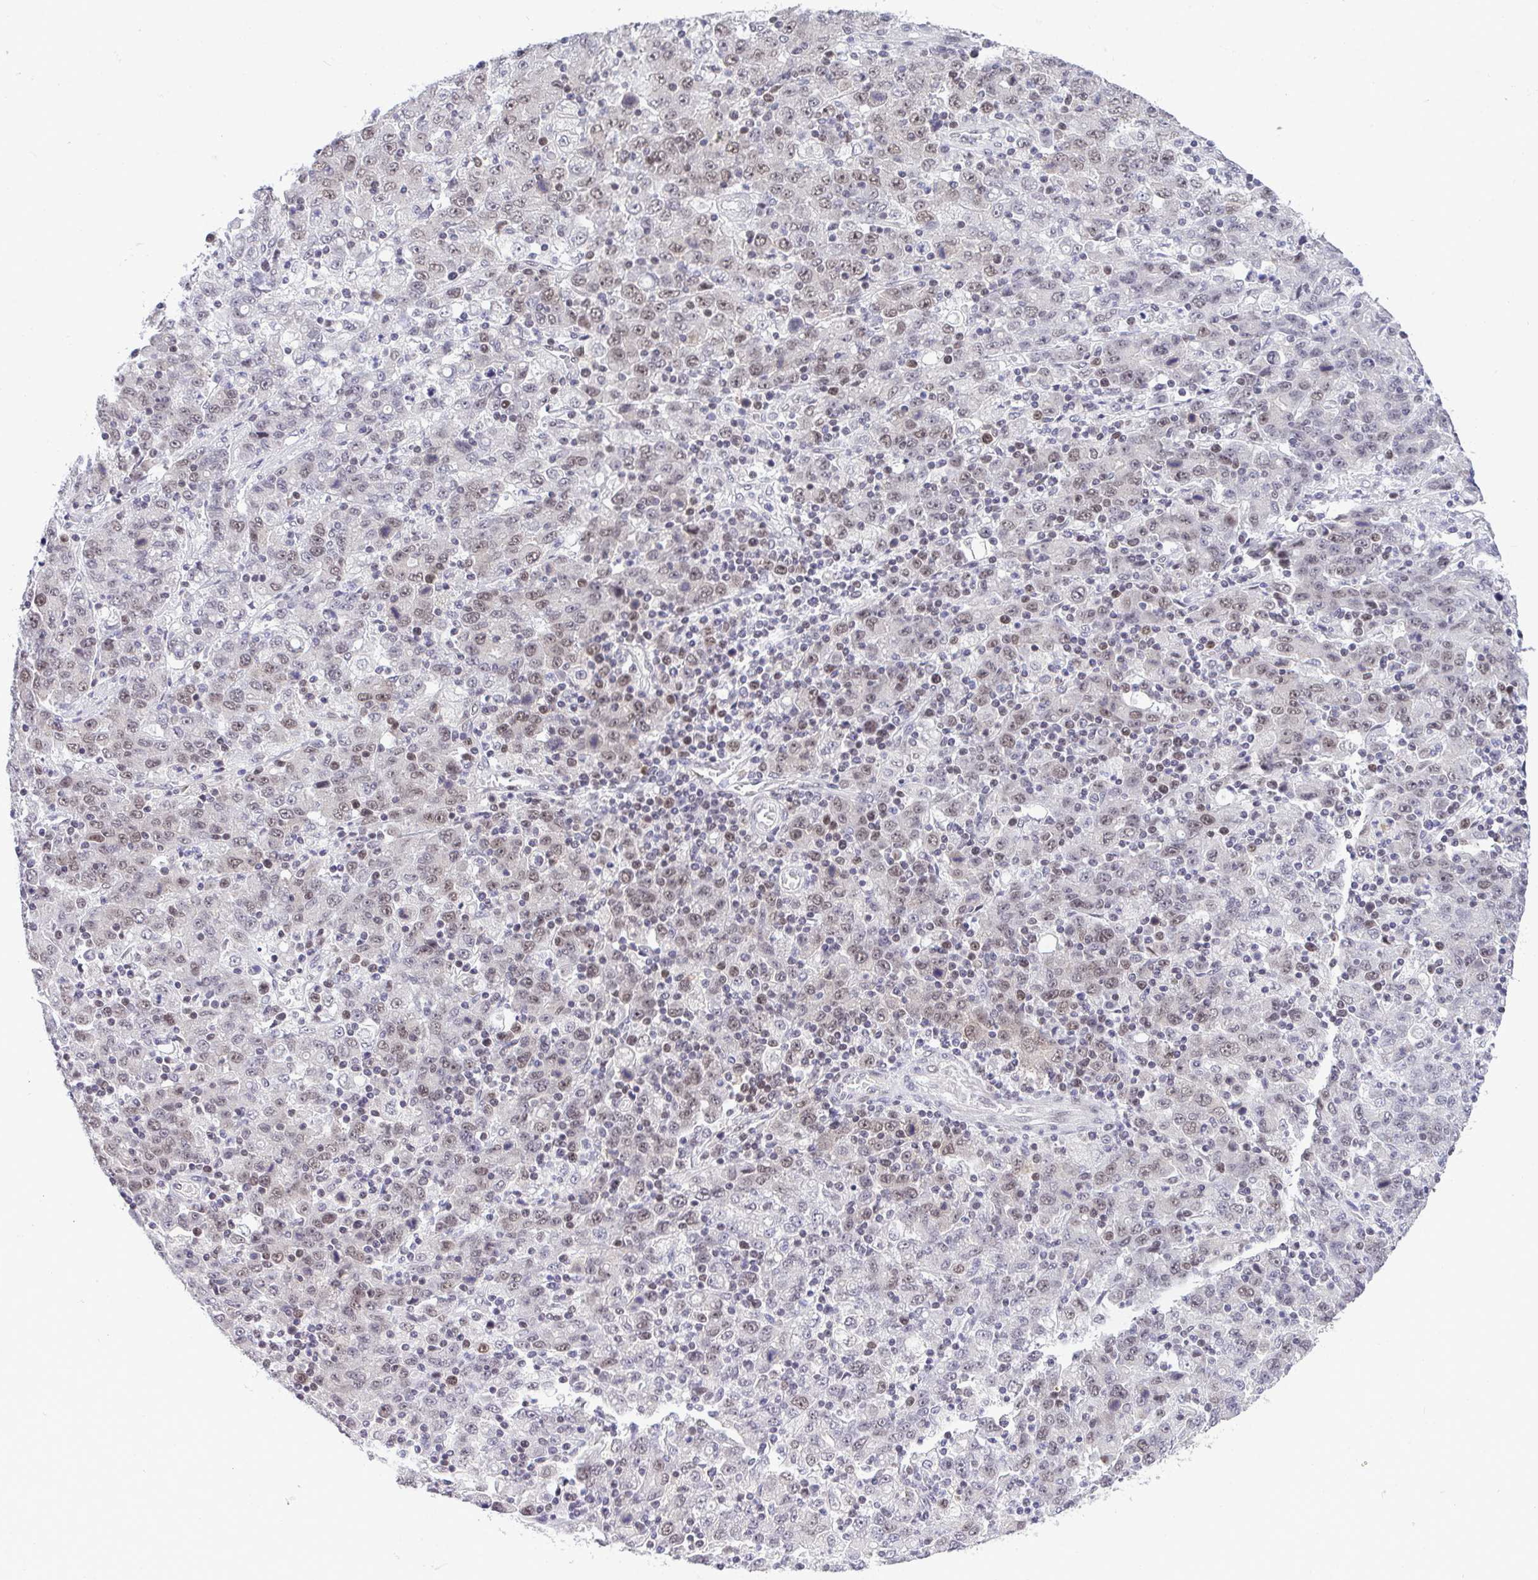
{"staining": {"intensity": "weak", "quantity": "25%-75%", "location": "nuclear"}, "tissue": "stomach cancer", "cell_type": "Tumor cells", "image_type": "cancer", "snomed": [{"axis": "morphology", "description": "Adenocarcinoma, NOS"}, {"axis": "topography", "description": "Stomach, upper"}], "caption": "IHC micrograph of stomach cancer stained for a protein (brown), which displays low levels of weak nuclear positivity in about 25%-75% of tumor cells.", "gene": "RFC4", "patient": {"sex": "male", "age": 69}}